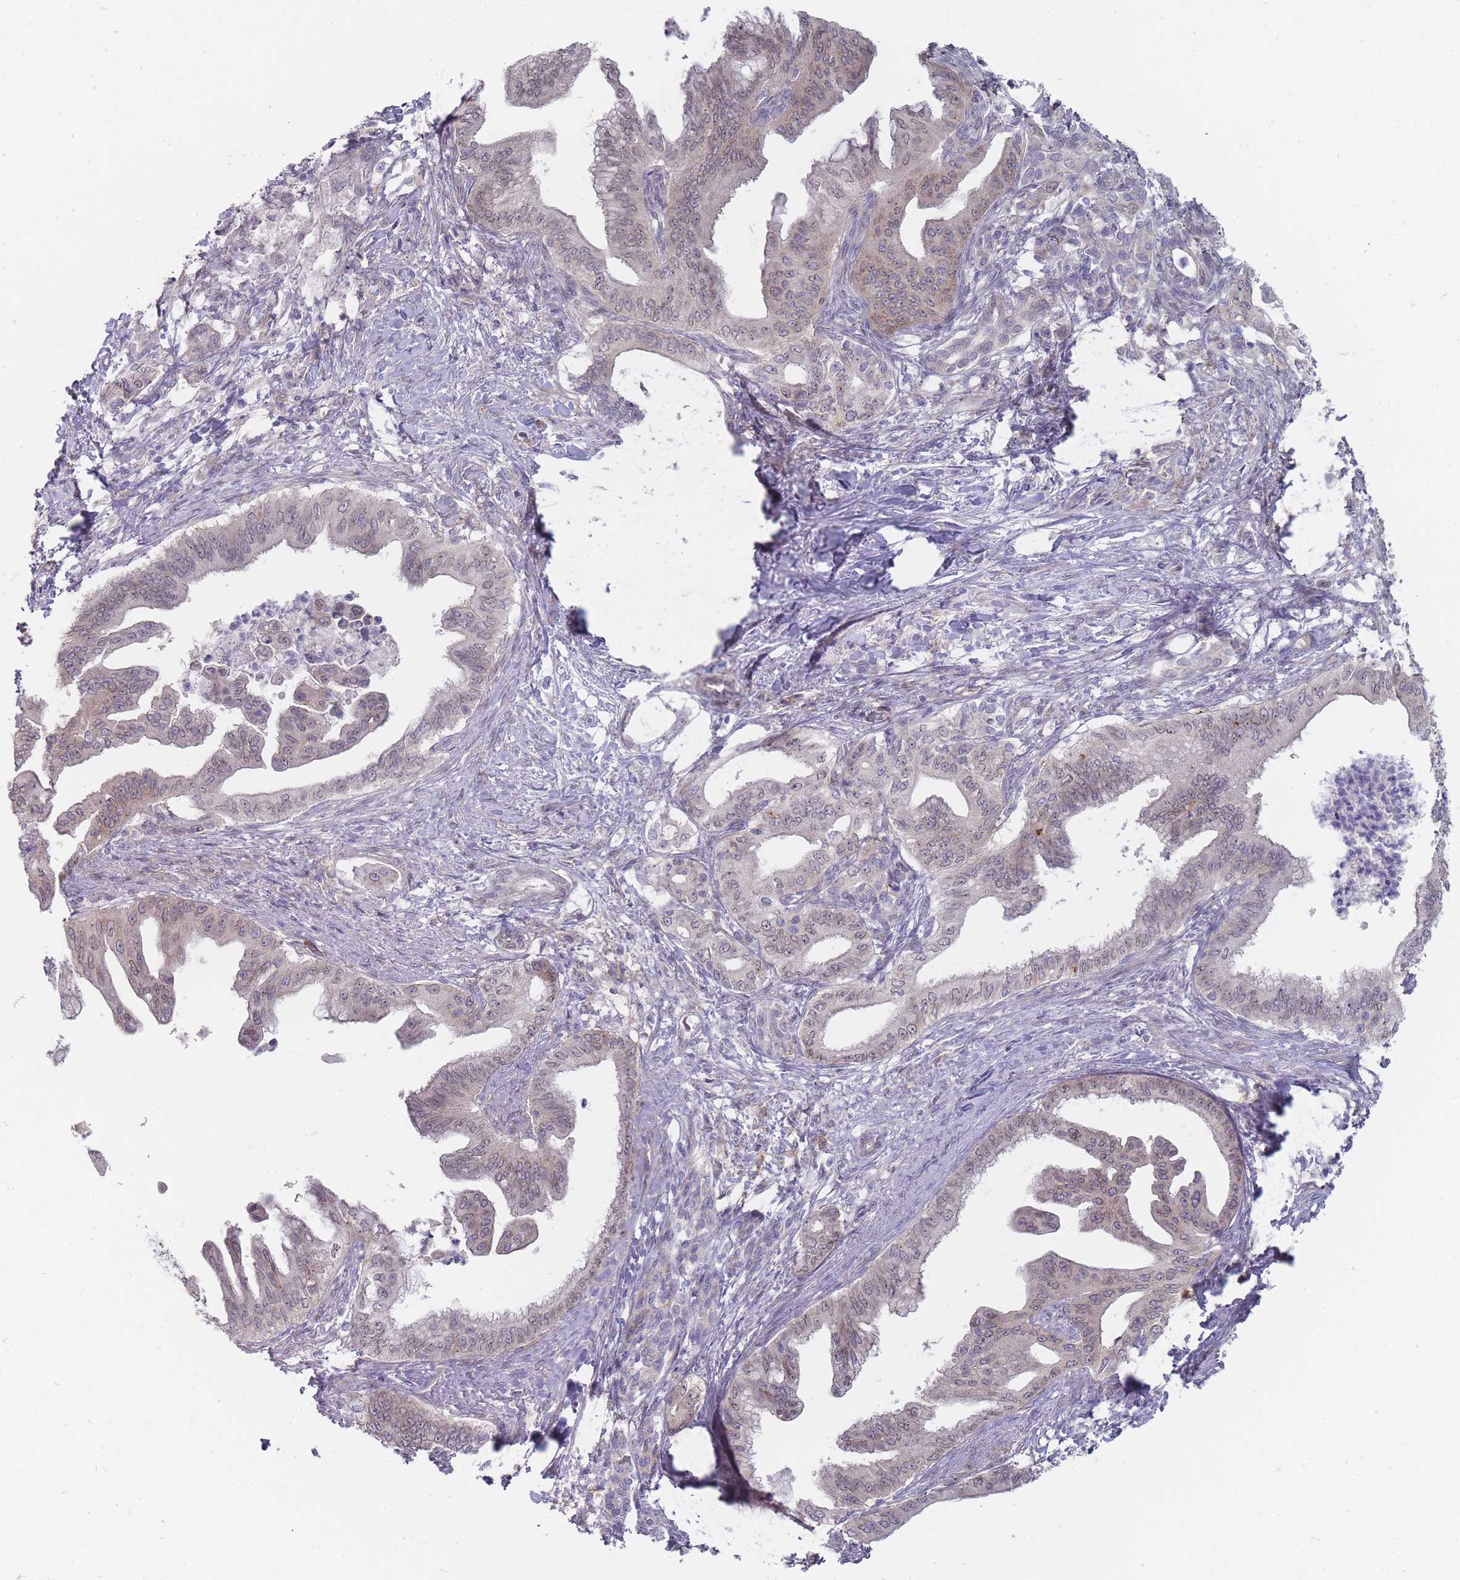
{"staining": {"intensity": "weak", "quantity": "25%-75%", "location": "cytoplasmic/membranous,nuclear"}, "tissue": "pancreatic cancer", "cell_type": "Tumor cells", "image_type": "cancer", "snomed": [{"axis": "morphology", "description": "Adenocarcinoma, NOS"}, {"axis": "topography", "description": "Pancreas"}], "caption": "Adenocarcinoma (pancreatic) stained with a brown dye shows weak cytoplasmic/membranous and nuclear positive positivity in about 25%-75% of tumor cells.", "gene": "PCDH12", "patient": {"sex": "male", "age": 58}}